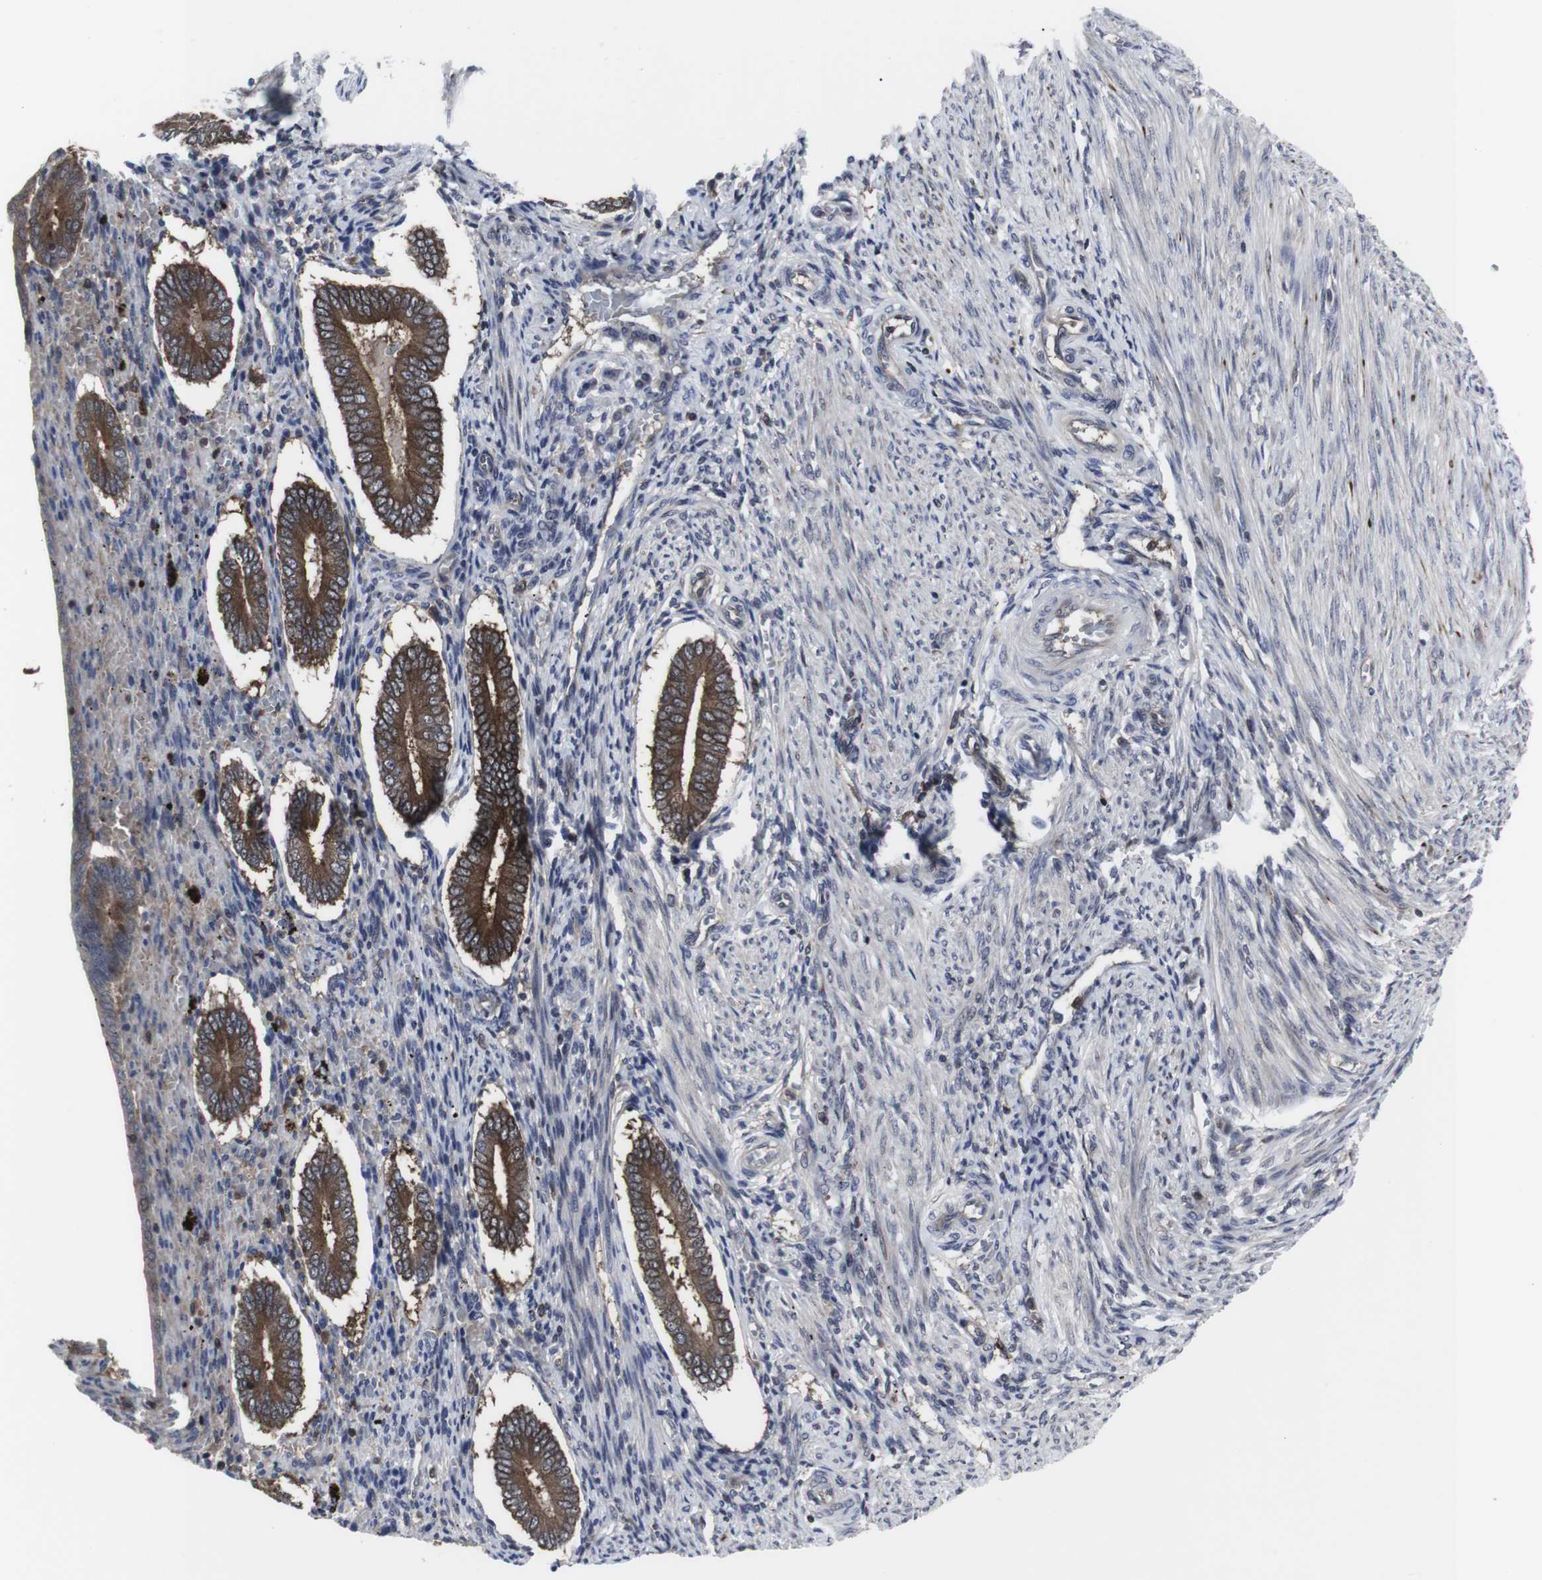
{"staining": {"intensity": "weak", "quantity": "<25%", "location": "cytoplasmic/membranous"}, "tissue": "endometrium", "cell_type": "Cells in endometrial stroma", "image_type": "normal", "snomed": [{"axis": "morphology", "description": "Normal tissue, NOS"}, {"axis": "topography", "description": "Endometrium"}], "caption": "A high-resolution histopathology image shows immunohistochemistry staining of normal endometrium, which shows no significant staining in cells in endometrial stroma.", "gene": "HPRT1", "patient": {"sex": "female", "age": 42}}